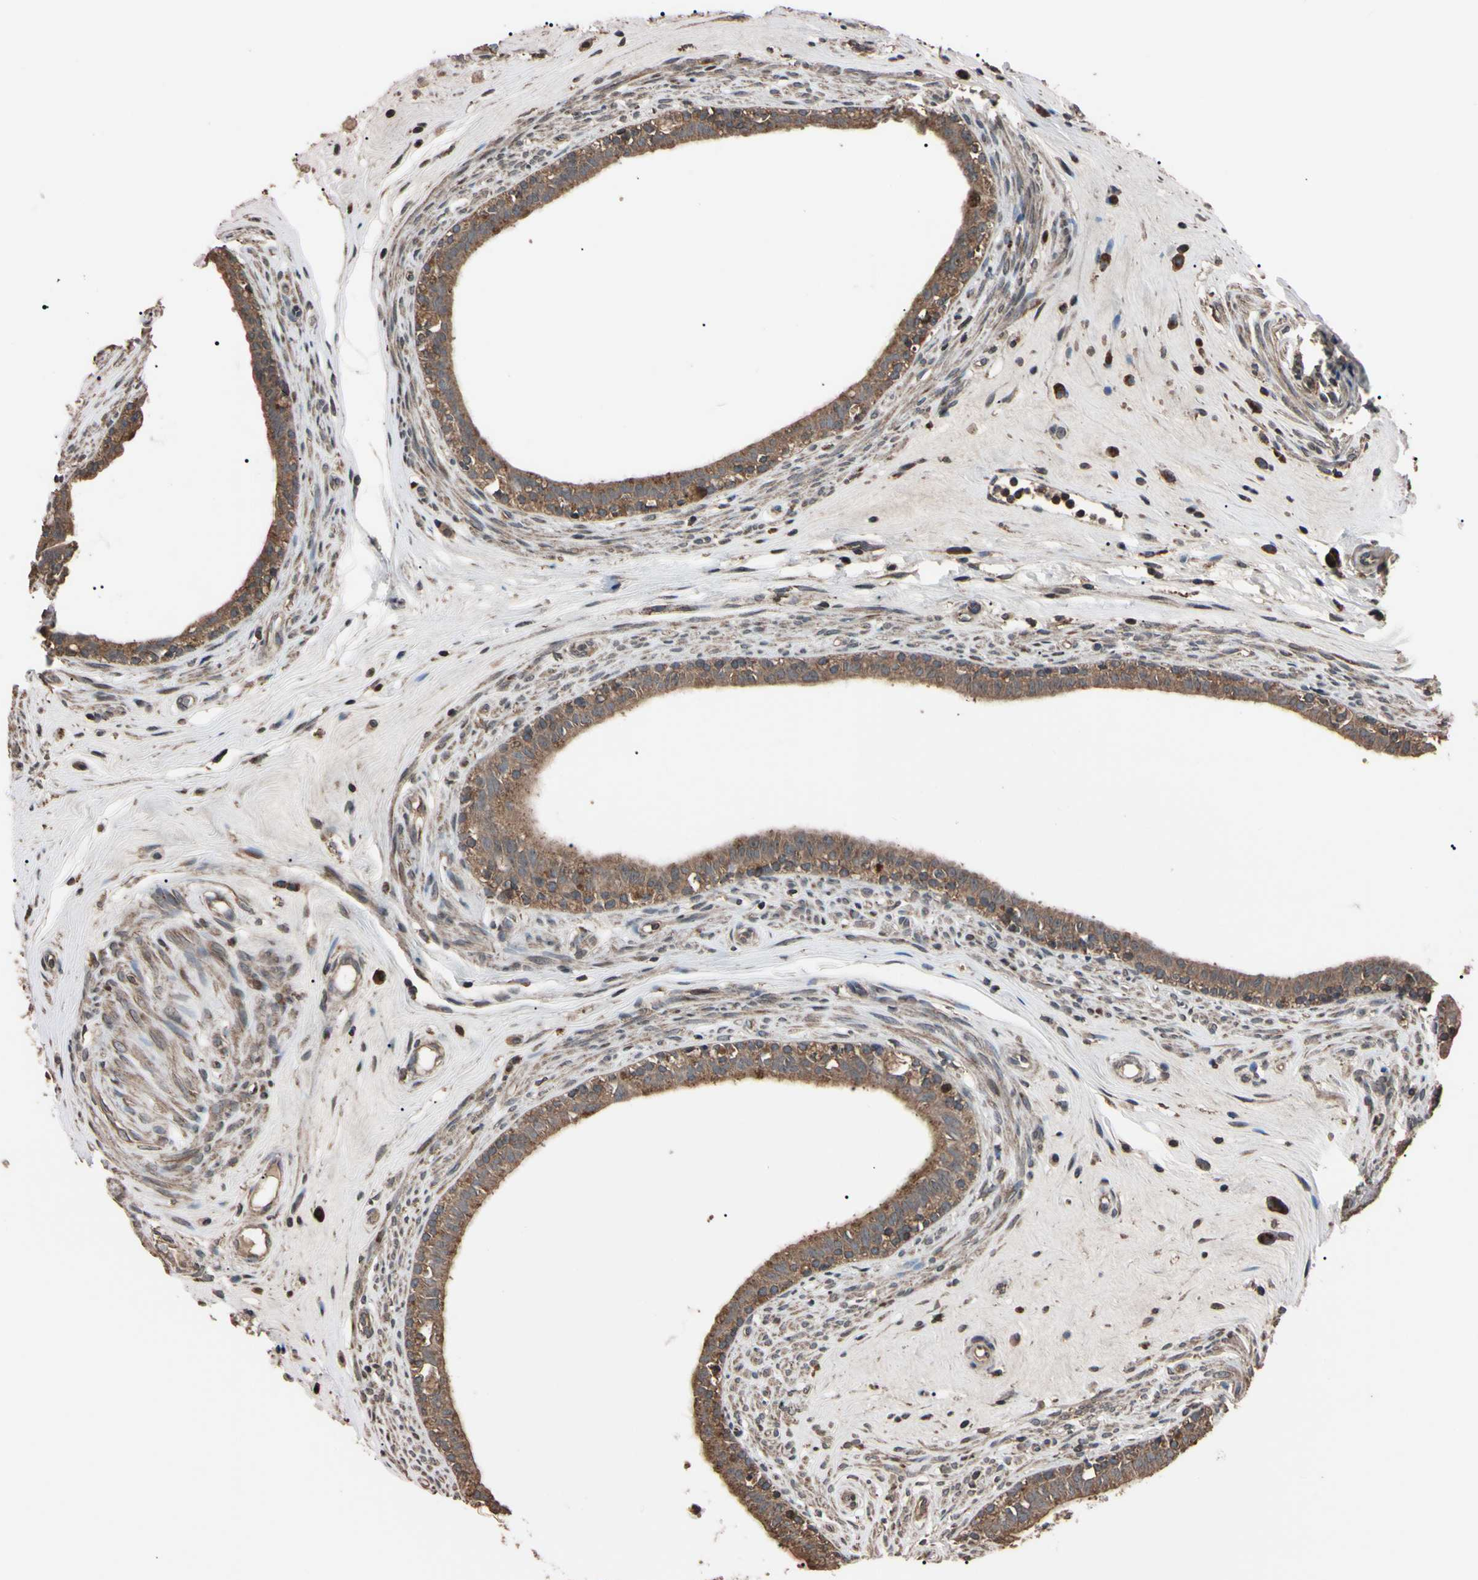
{"staining": {"intensity": "strong", "quantity": "<25%", "location": "nuclear"}, "tissue": "epididymis", "cell_type": "Glandular cells", "image_type": "normal", "snomed": [{"axis": "morphology", "description": "Normal tissue, NOS"}, {"axis": "morphology", "description": "Inflammation, NOS"}, {"axis": "topography", "description": "Epididymis"}], "caption": "The micrograph exhibits staining of normal epididymis, revealing strong nuclear protein staining (brown color) within glandular cells.", "gene": "TNFRSF1A", "patient": {"sex": "male", "age": 84}}